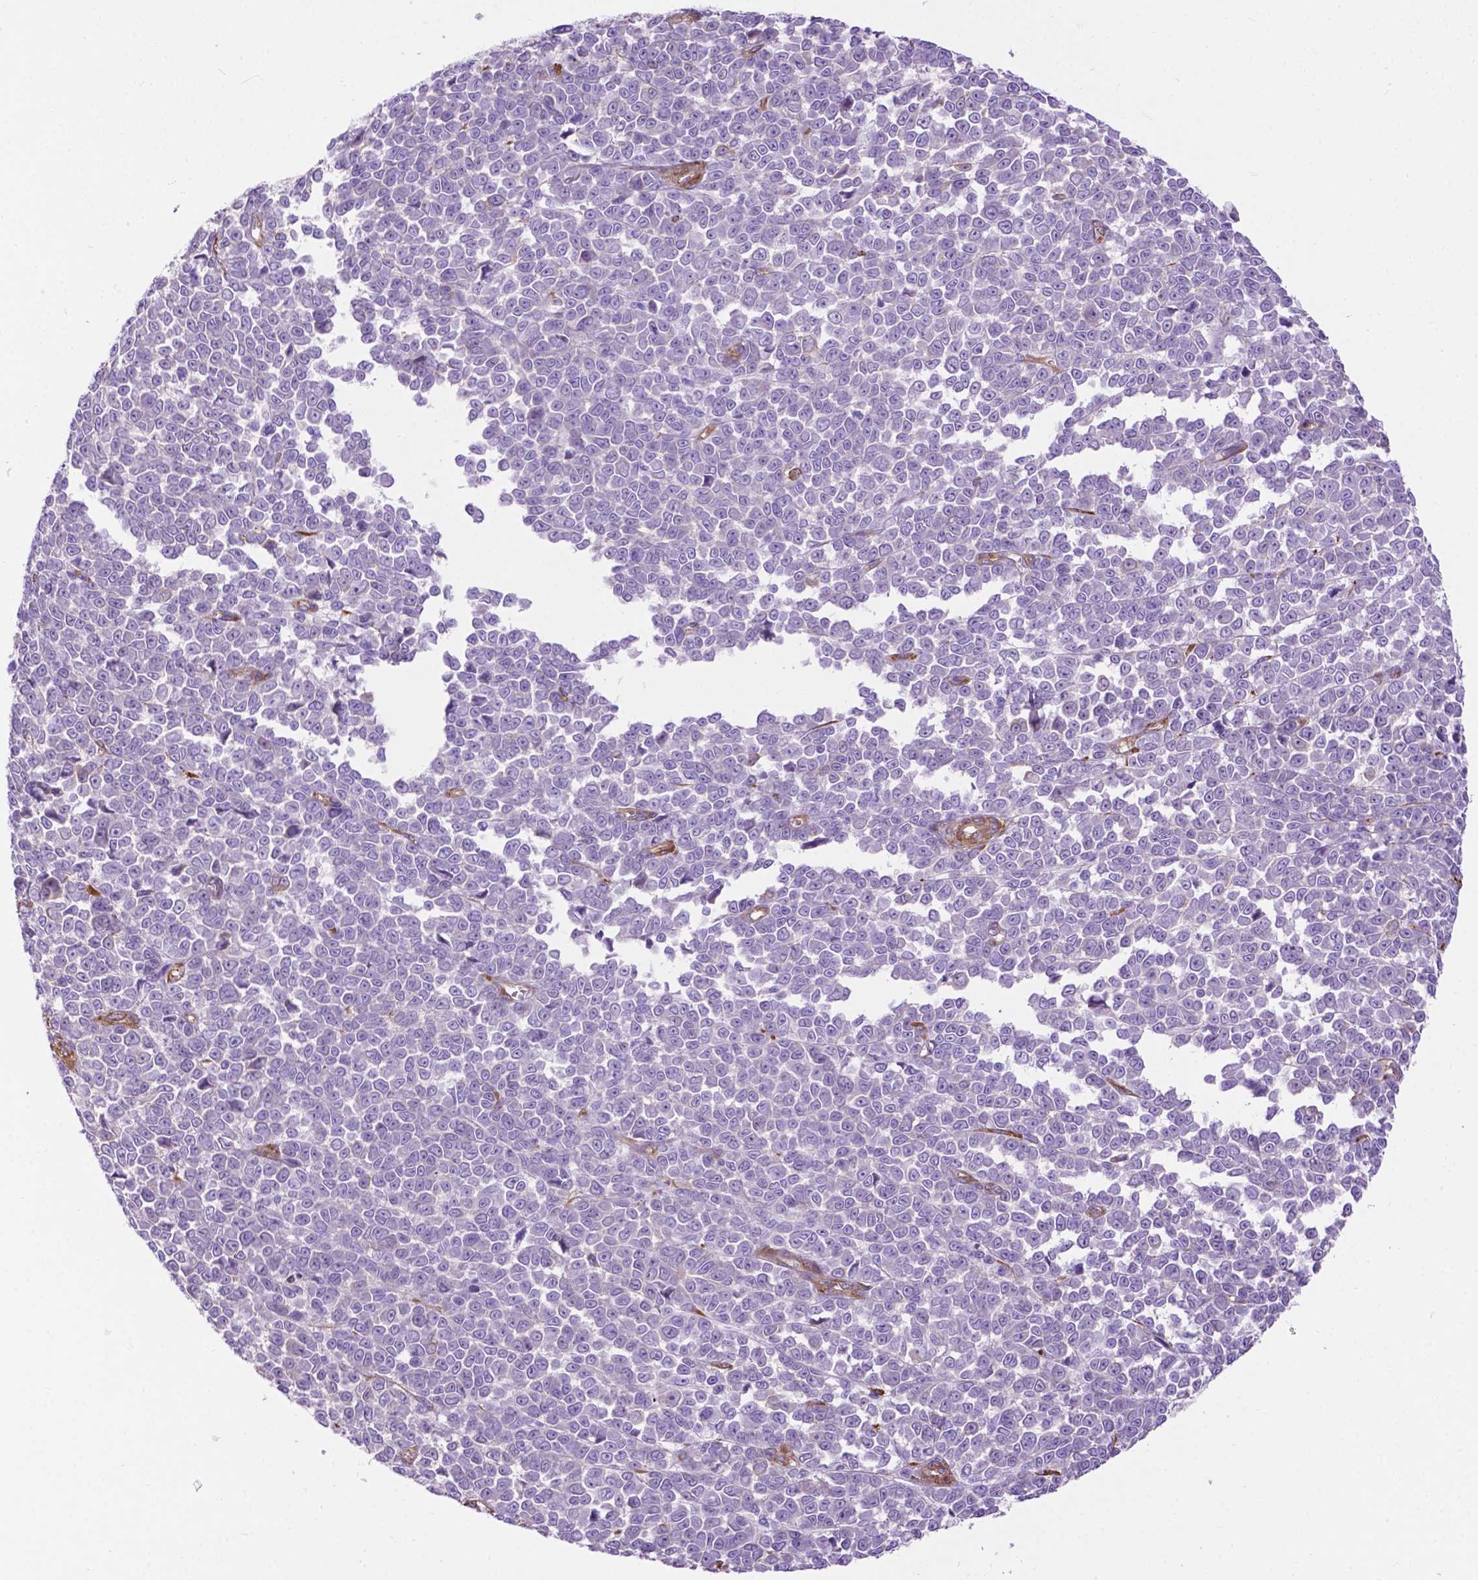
{"staining": {"intensity": "negative", "quantity": "none", "location": "none"}, "tissue": "melanoma", "cell_type": "Tumor cells", "image_type": "cancer", "snomed": [{"axis": "morphology", "description": "Malignant melanoma, NOS"}, {"axis": "topography", "description": "Skin"}], "caption": "Human melanoma stained for a protein using immunohistochemistry (IHC) shows no staining in tumor cells.", "gene": "PCDHA12", "patient": {"sex": "female", "age": 95}}